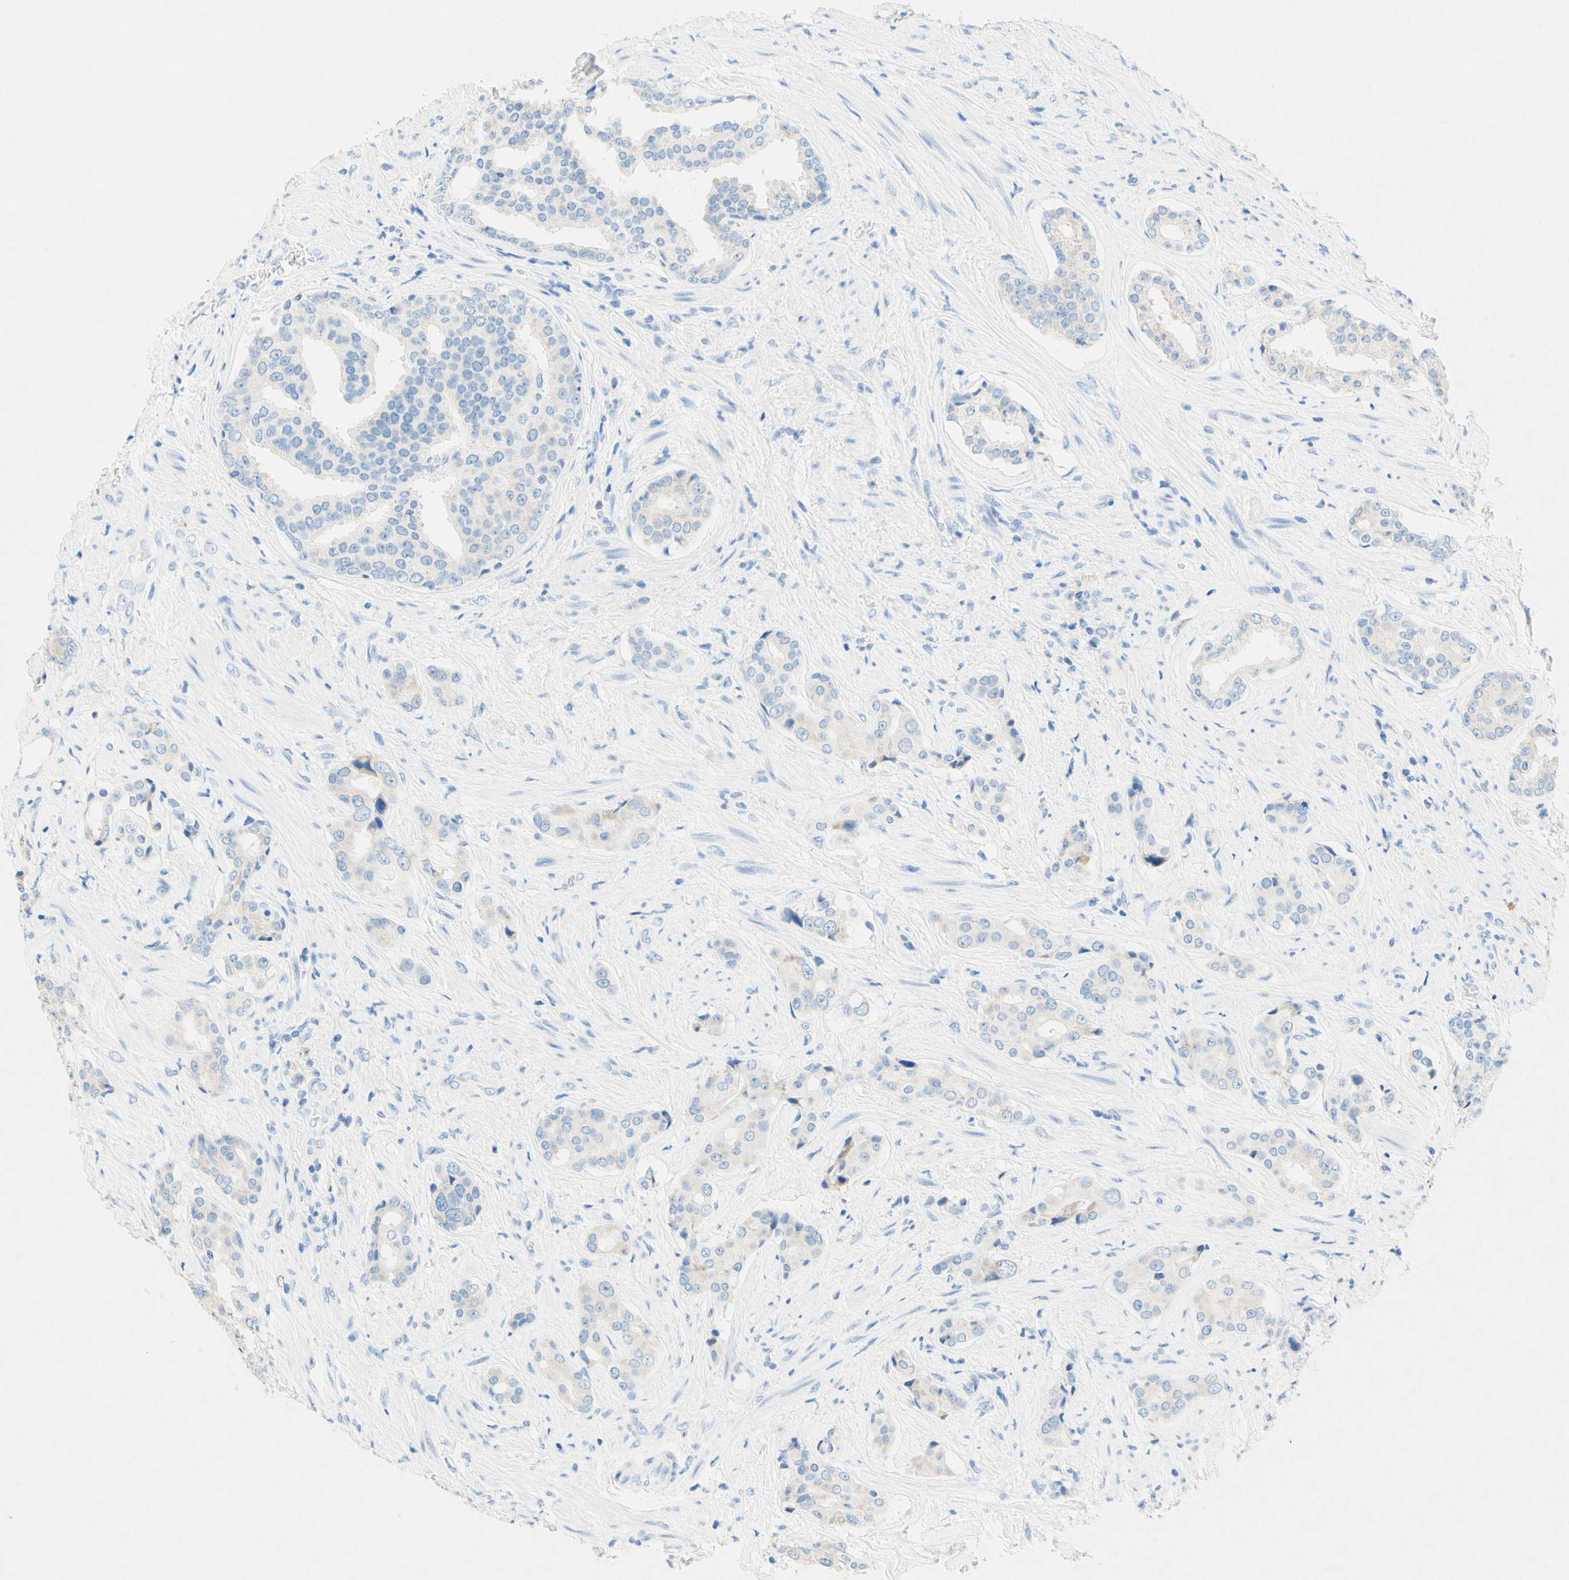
{"staining": {"intensity": "negative", "quantity": "none", "location": "none"}, "tissue": "prostate cancer", "cell_type": "Tumor cells", "image_type": "cancer", "snomed": [{"axis": "morphology", "description": "Adenocarcinoma, High grade"}, {"axis": "topography", "description": "Prostate"}], "caption": "High magnification brightfield microscopy of prostate cancer stained with DAB (3,3'-diaminobenzidine) (brown) and counterstained with hematoxylin (blue): tumor cells show no significant staining.", "gene": "SLC46A1", "patient": {"sex": "male", "age": 71}}